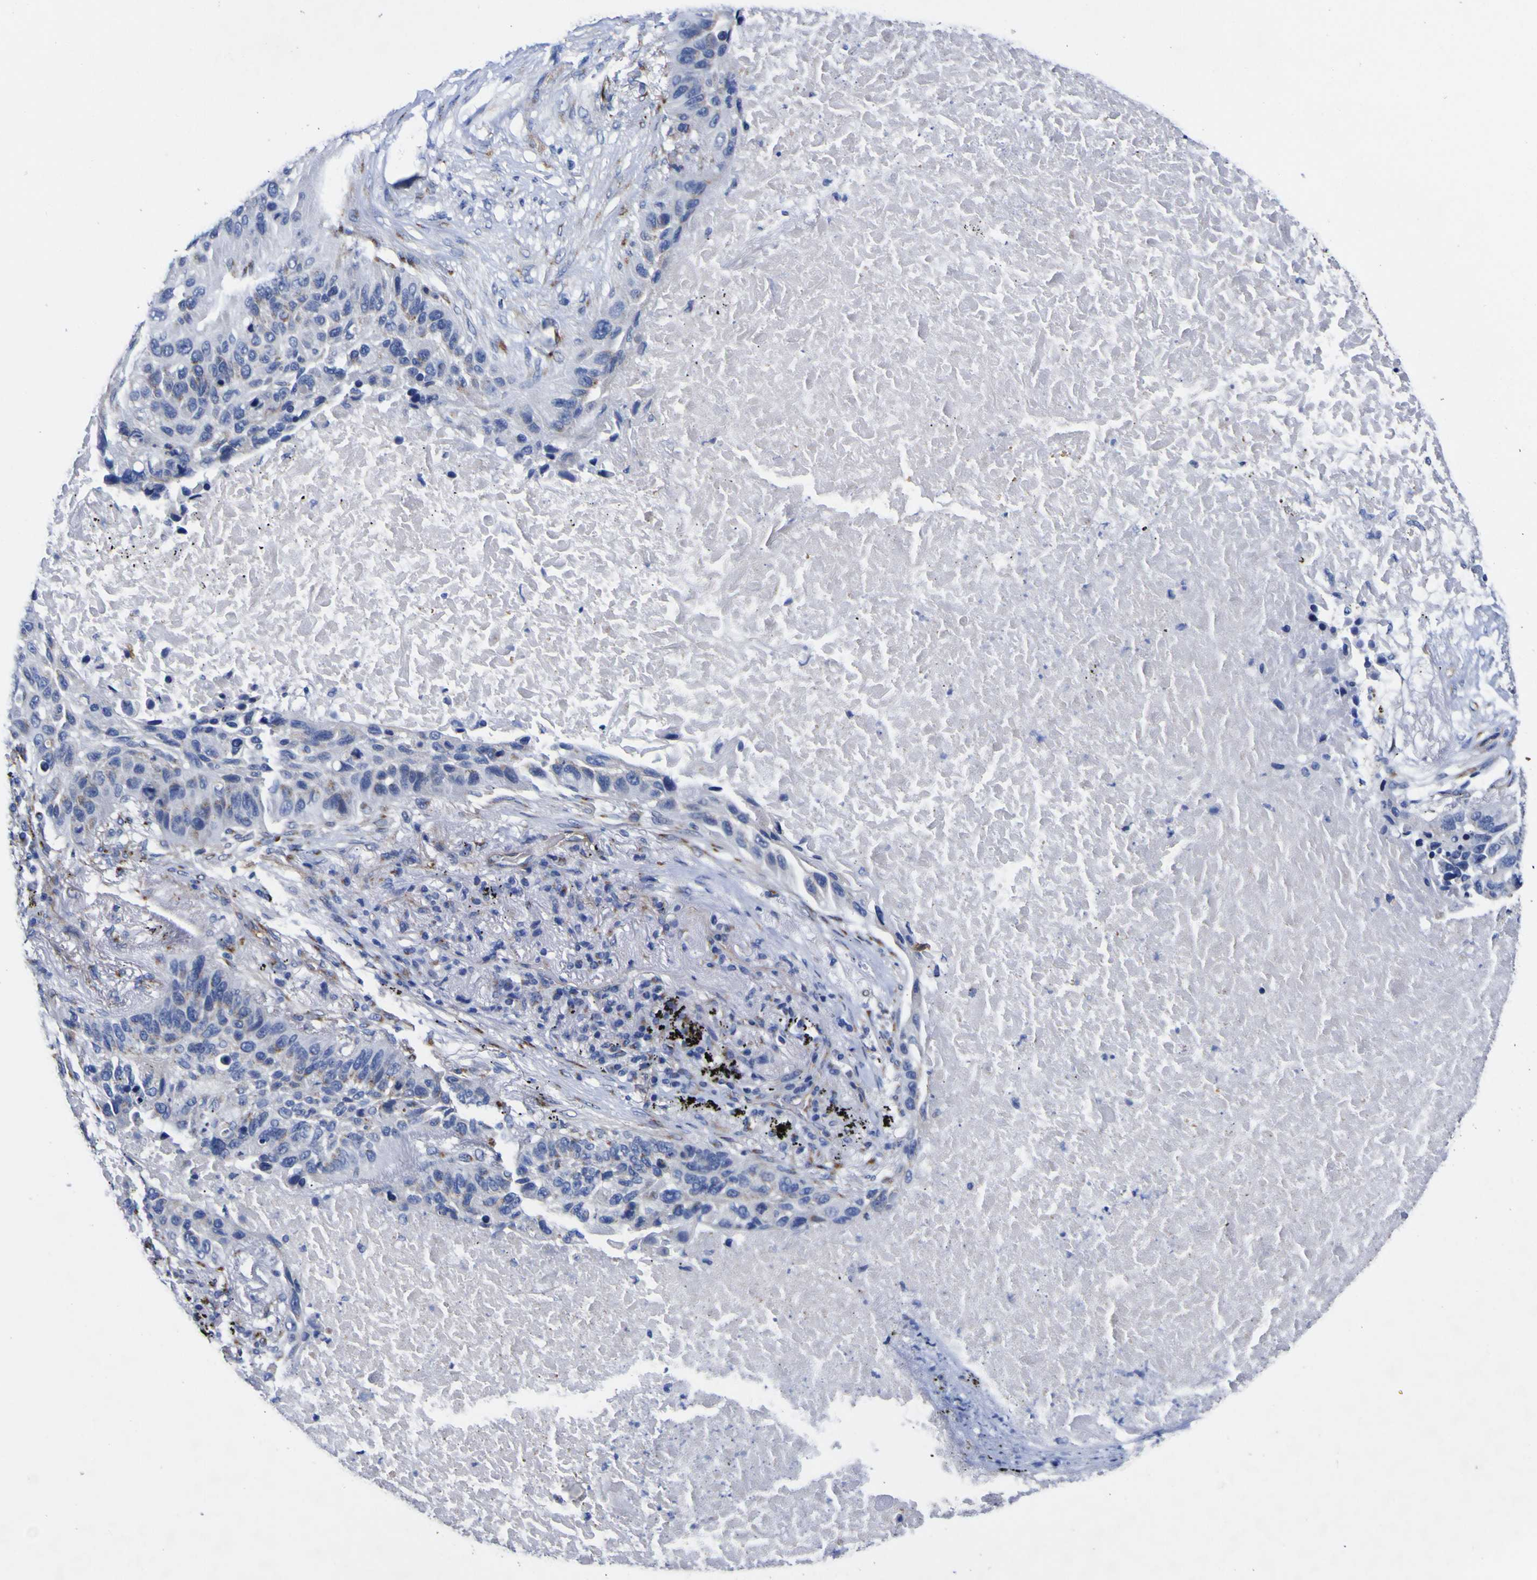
{"staining": {"intensity": "weak", "quantity": "<25%", "location": "cytoplasmic/membranous"}, "tissue": "lung cancer", "cell_type": "Tumor cells", "image_type": "cancer", "snomed": [{"axis": "morphology", "description": "Squamous cell carcinoma, NOS"}, {"axis": "topography", "description": "Lung"}], "caption": "Human squamous cell carcinoma (lung) stained for a protein using IHC reveals no staining in tumor cells.", "gene": "GOLM1", "patient": {"sex": "male", "age": 57}}